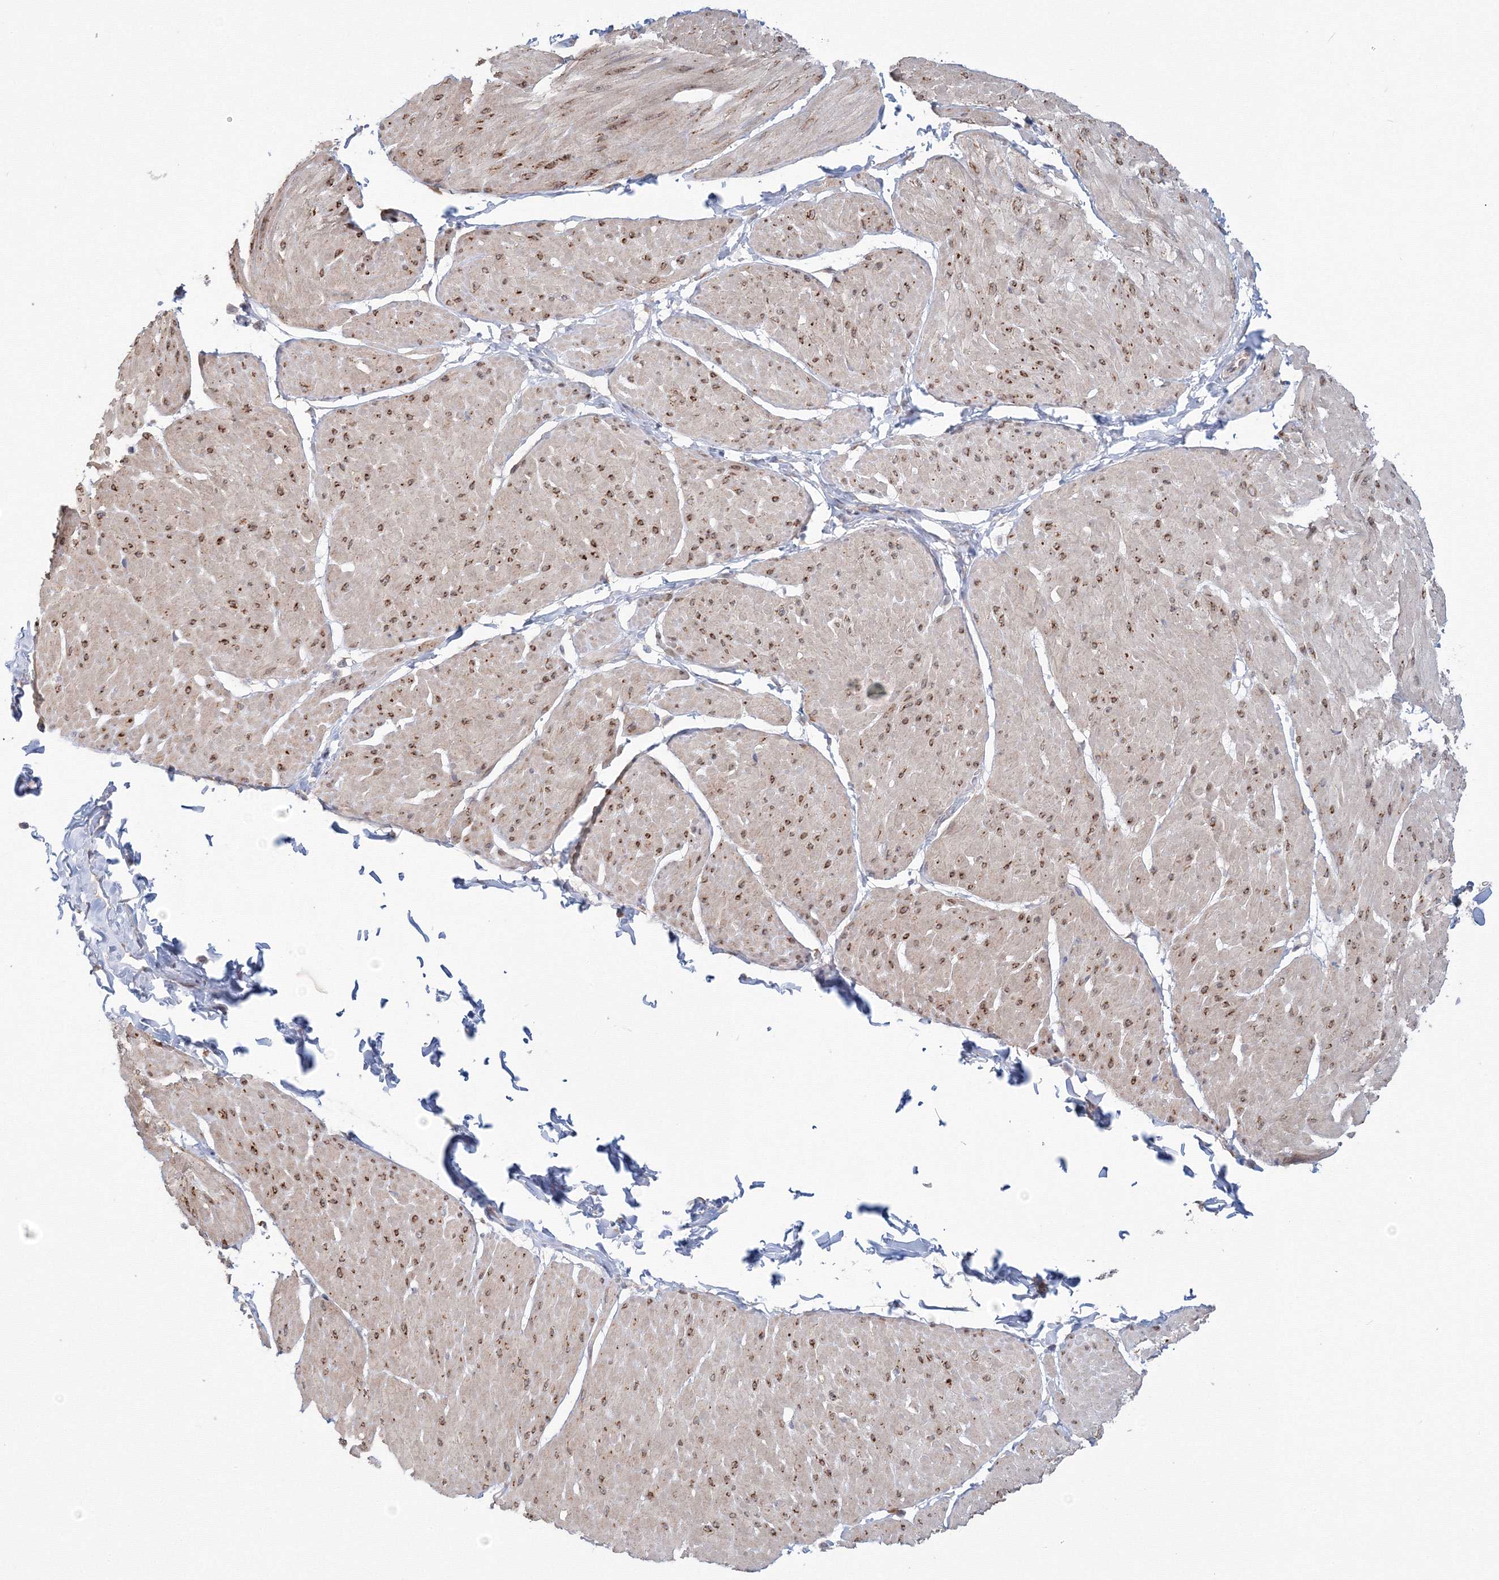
{"staining": {"intensity": "moderate", "quantity": "25%-75%", "location": "cytoplasmic/membranous"}, "tissue": "smooth muscle", "cell_type": "Smooth muscle cells", "image_type": "normal", "snomed": [{"axis": "morphology", "description": "Urothelial carcinoma, High grade"}, {"axis": "topography", "description": "Urinary bladder"}], "caption": "Immunohistochemistry of normal human smooth muscle displays medium levels of moderate cytoplasmic/membranous staining in approximately 25%-75% of smooth muscle cells.", "gene": "DHRS12", "patient": {"sex": "male", "age": 46}}